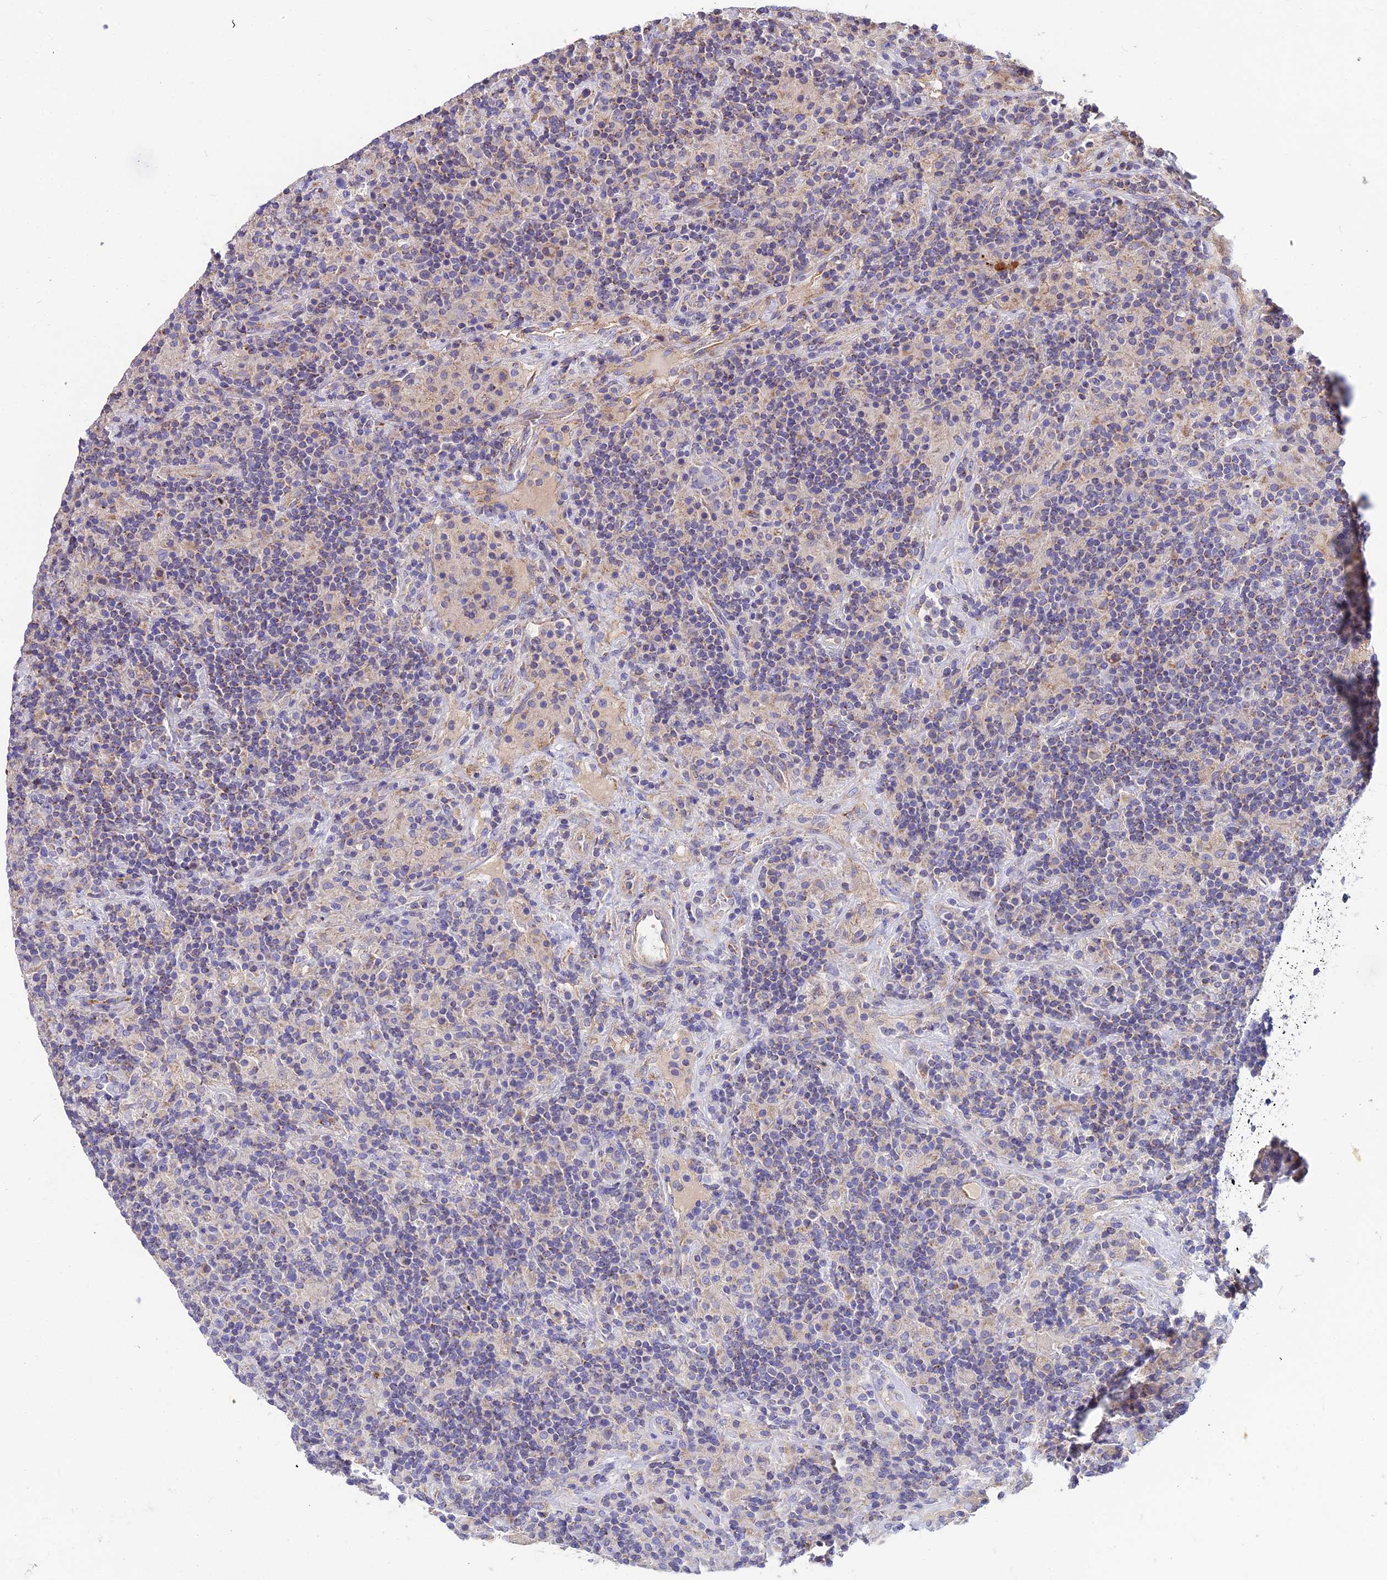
{"staining": {"intensity": "negative", "quantity": "none", "location": "none"}, "tissue": "lymphoma", "cell_type": "Tumor cells", "image_type": "cancer", "snomed": [{"axis": "morphology", "description": "Hodgkin's disease, NOS"}, {"axis": "topography", "description": "Lymph node"}], "caption": "This is an immunohistochemistry image of Hodgkin's disease. There is no expression in tumor cells.", "gene": "ASPHD1", "patient": {"sex": "male", "age": 70}}